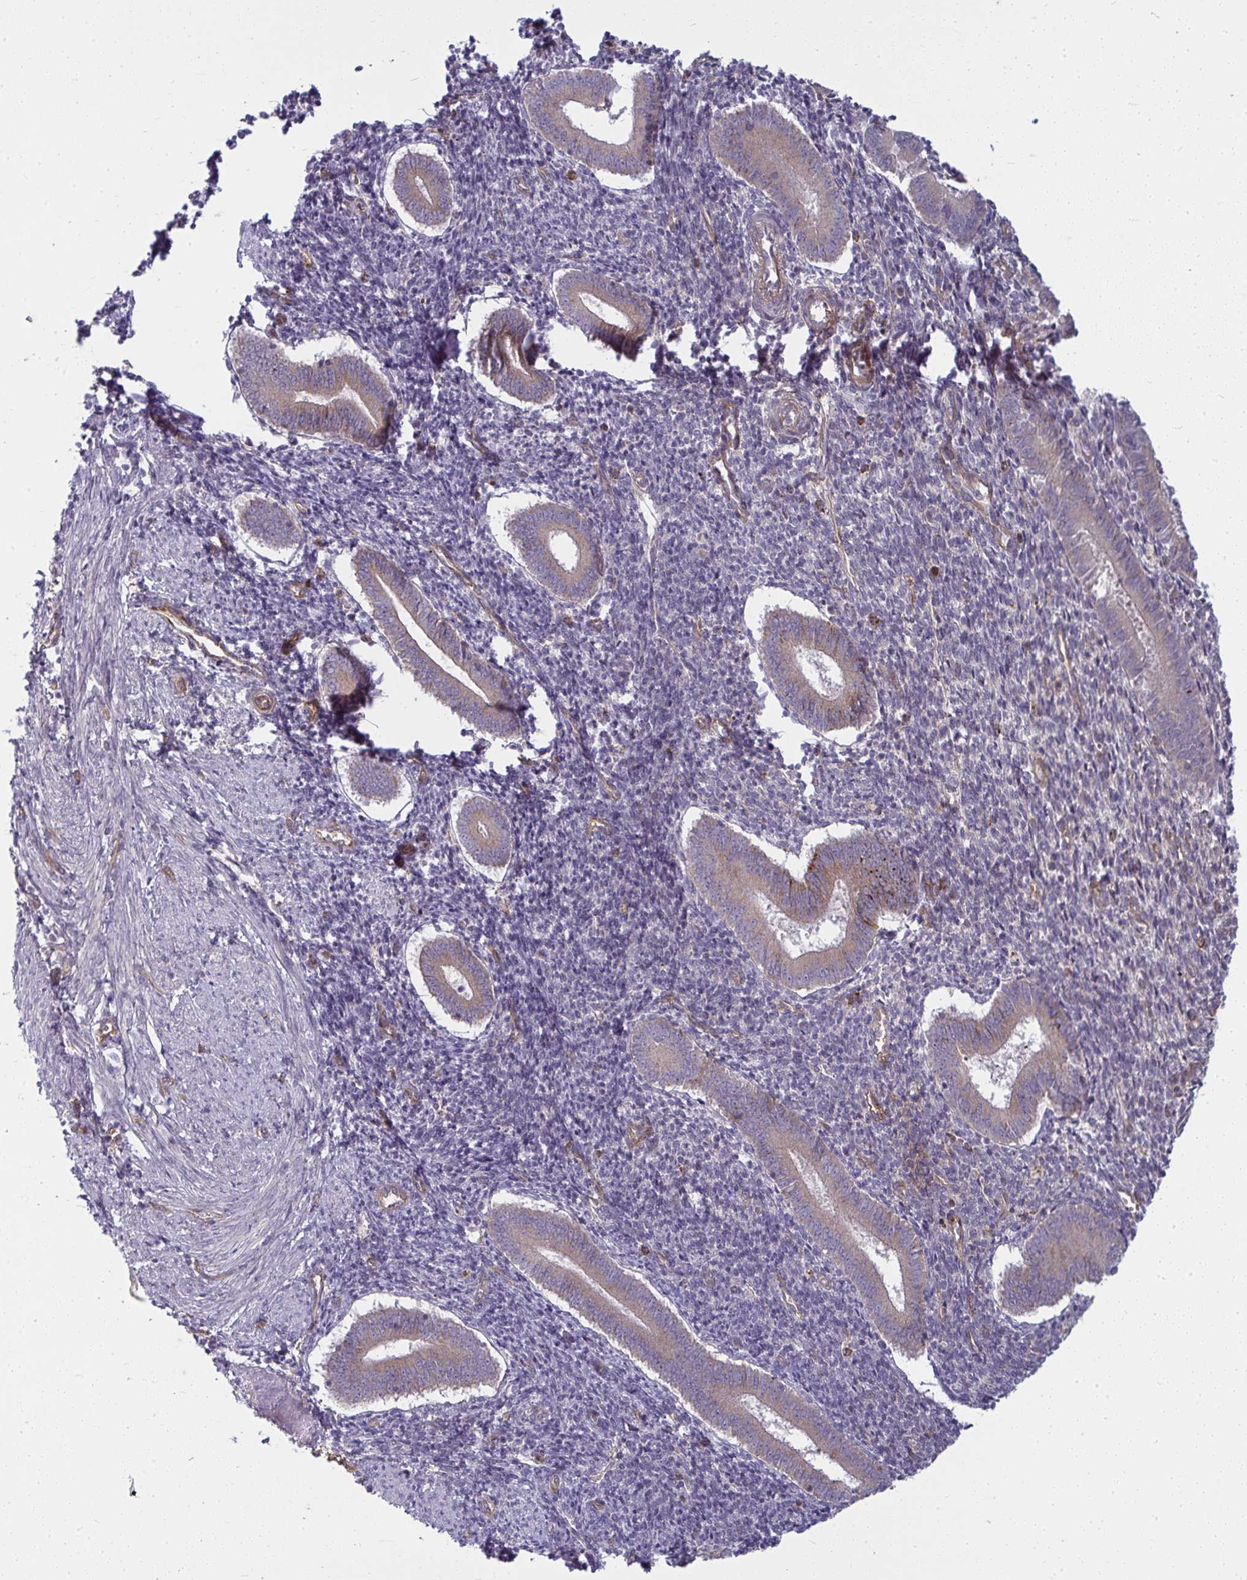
{"staining": {"intensity": "negative", "quantity": "none", "location": "none"}, "tissue": "endometrium", "cell_type": "Cells in endometrial stroma", "image_type": "normal", "snomed": [{"axis": "morphology", "description": "Normal tissue, NOS"}, {"axis": "topography", "description": "Endometrium"}], "caption": "IHC of benign endometrium demonstrates no positivity in cells in endometrial stroma.", "gene": "IFIT3", "patient": {"sex": "female", "age": 25}}